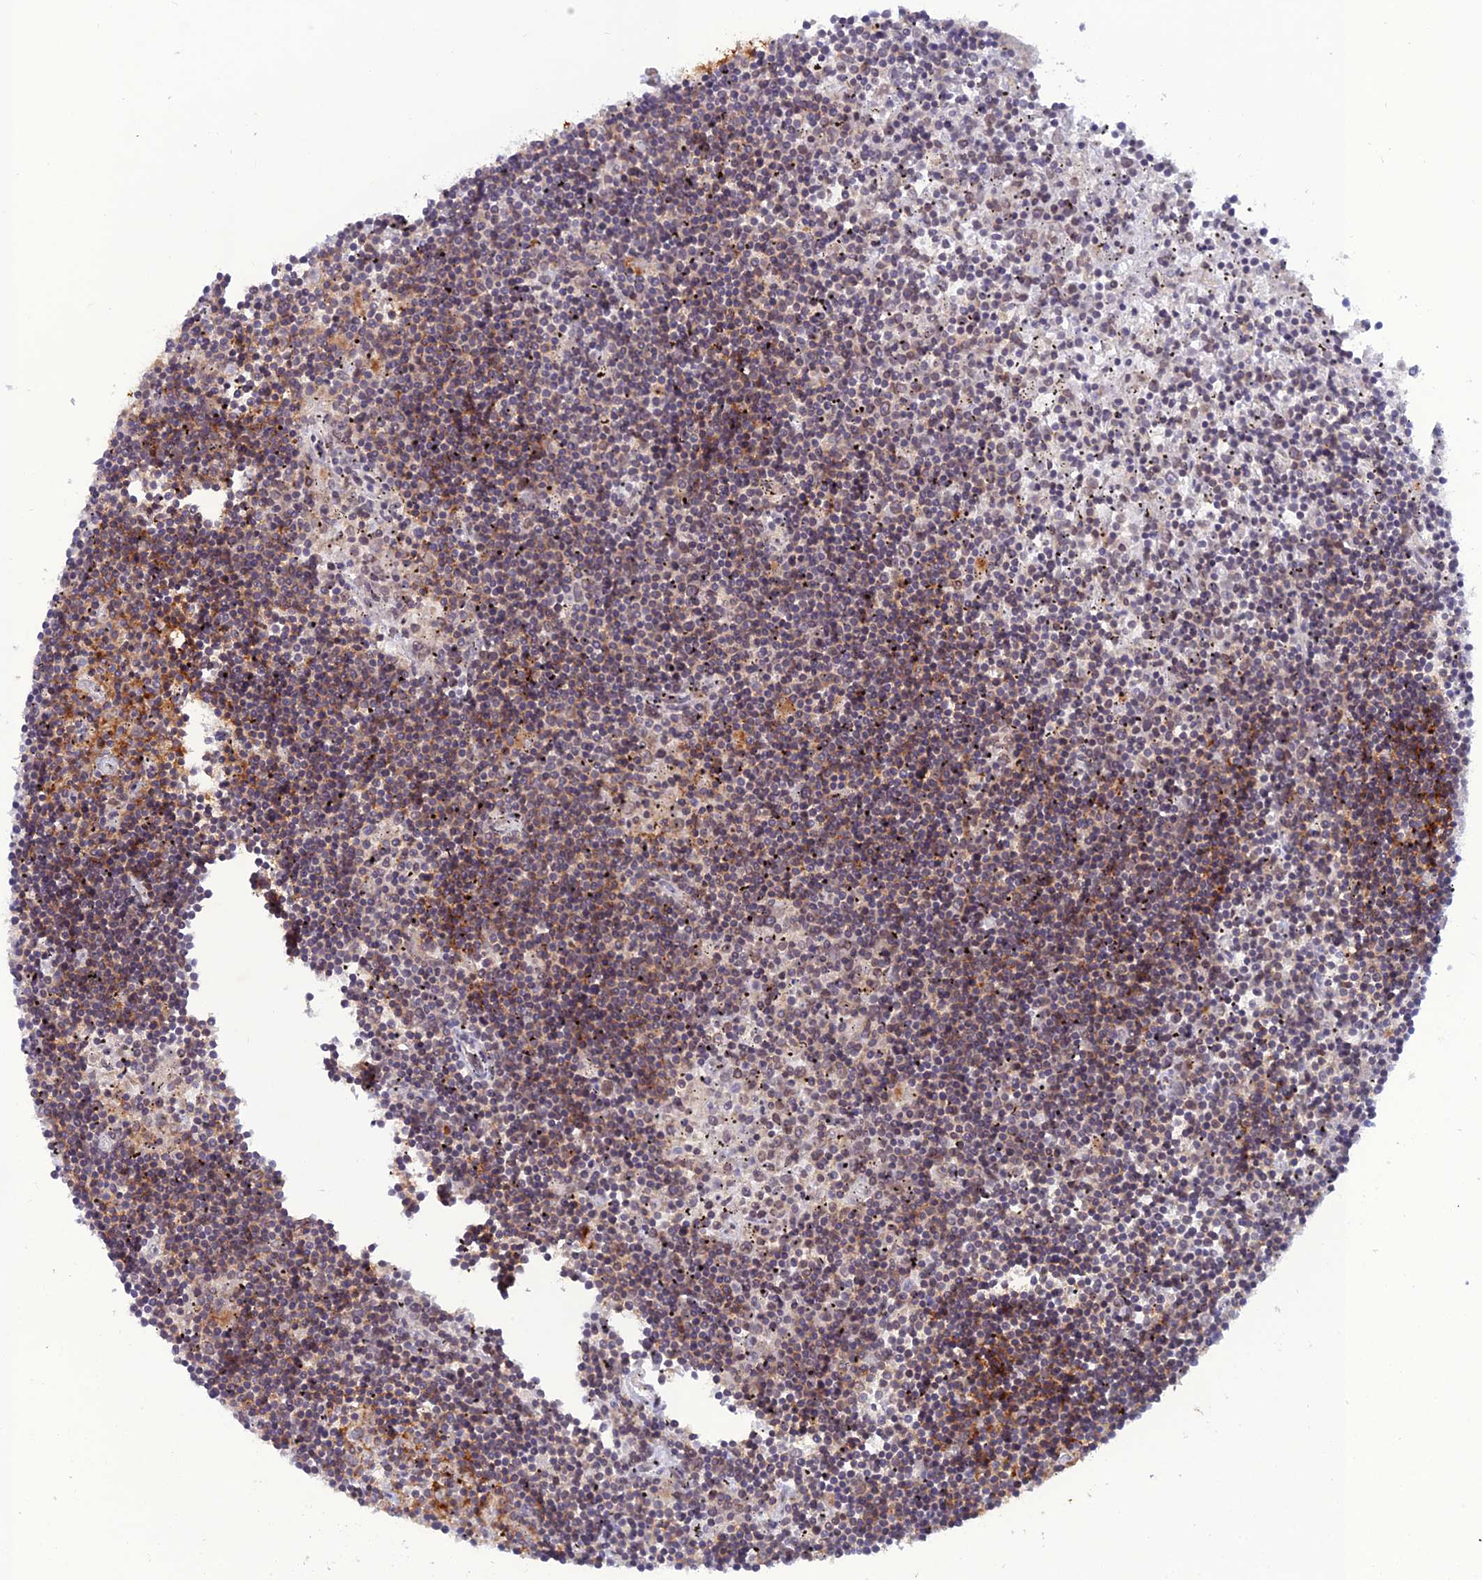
{"staining": {"intensity": "weak", "quantity": "25%-75%", "location": "cytoplasmic/membranous"}, "tissue": "lymphoma", "cell_type": "Tumor cells", "image_type": "cancer", "snomed": [{"axis": "morphology", "description": "Malignant lymphoma, non-Hodgkin's type, Low grade"}, {"axis": "topography", "description": "Spleen"}], "caption": "Lymphoma tissue demonstrates weak cytoplasmic/membranous staining in approximately 25%-75% of tumor cells, visualized by immunohistochemistry.", "gene": "WDR46", "patient": {"sex": "male", "age": 76}}